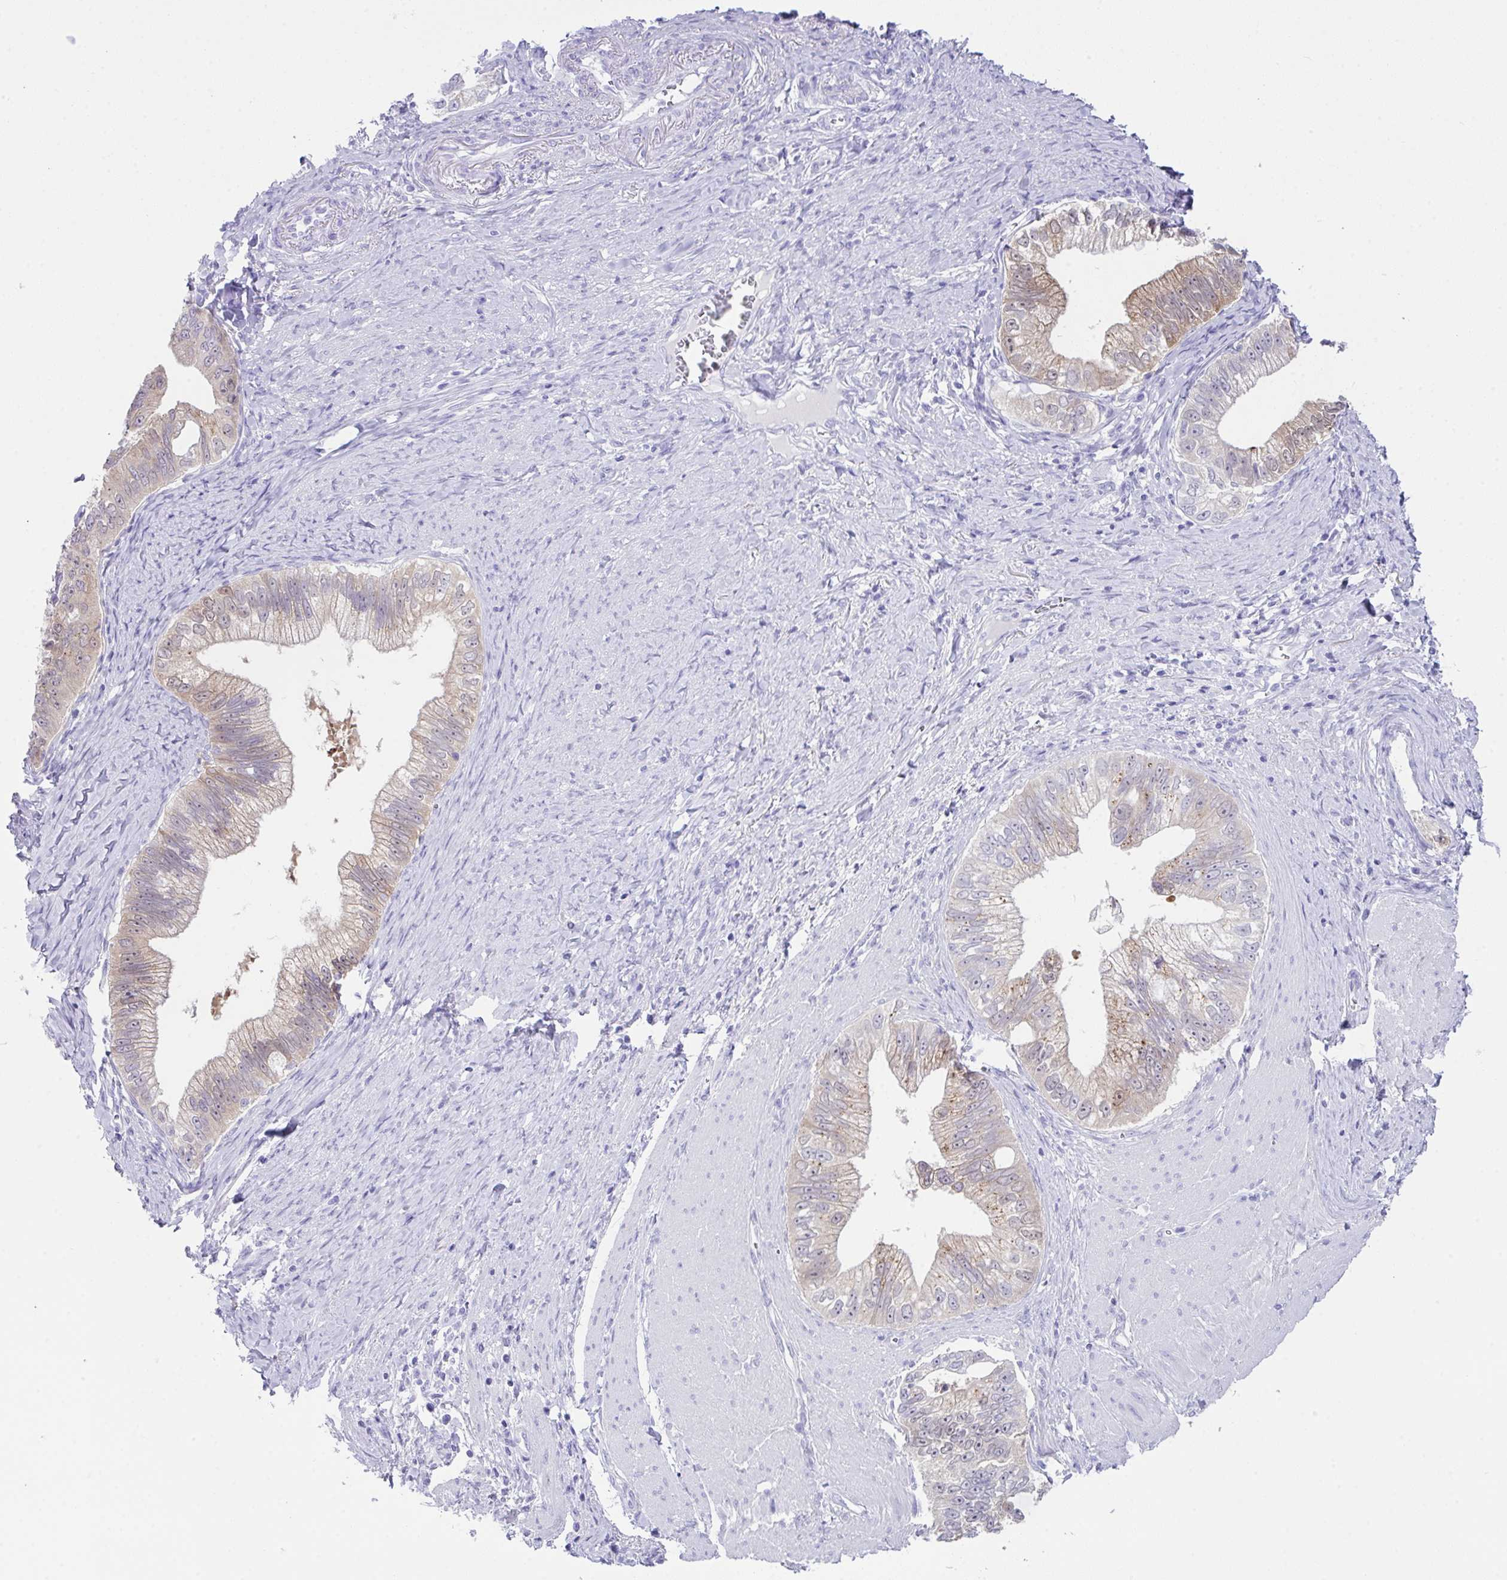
{"staining": {"intensity": "weak", "quantity": "<25%", "location": "cytoplasmic/membranous"}, "tissue": "pancreatic cancer", "cell_type": "Tumor cells", "image_type": "cancer", "snomed": [{"axis": "morphology", "description": "Adenocarcinoma, NOS"}, {"axis": "topography", "description": "Pancreas"}], "caption": "High magnification brightfield microscopy of pancreatic cancer stained with DAB (brown) and counterstained with hematoxylin (blue): tumor cells show no significant expression. (Immunohistochemistry, brightfield microscopy, high magnification).", "gene": "LGALS4", "patient": {"sex": "male", "age": 70}}